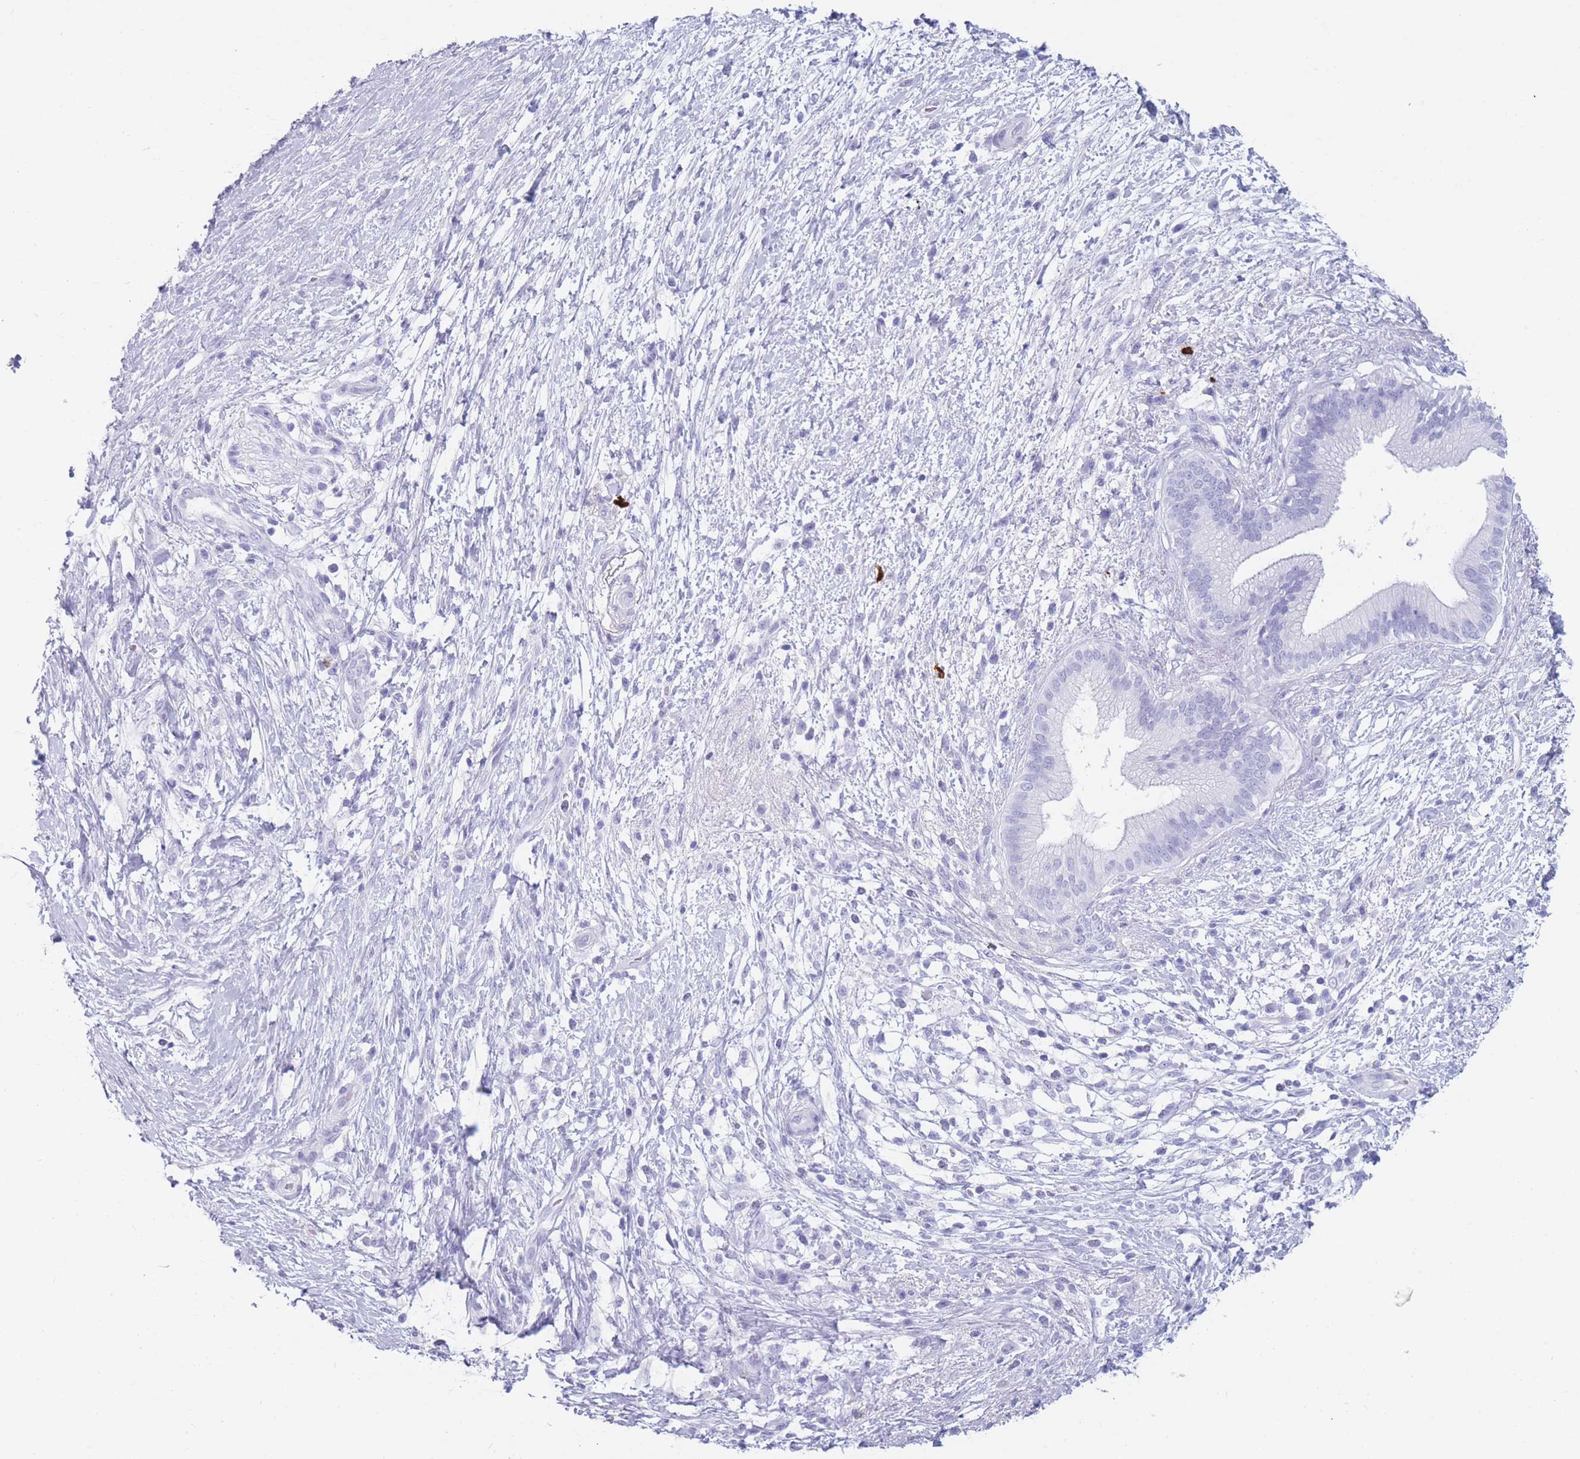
{"staining": {"intensity": "negative", "quantity": "none", "location": "none"}, "tissue": "pancreatic cancer", "cell_type": "Tumor cells", "image_type": "cancer", "snomed": [{"axis": "morphology", "description": "Adenocarcinoma, NOS"}, {"axis": "topography", "description": "Pancreas"}], "caption": "Pancreatic adenocarcinoma was stained to show a protein in brown. There is no significant staining in tumor cells.", "gene": "TNFSF11", "patient": {"sex": "female", "age": 72}}